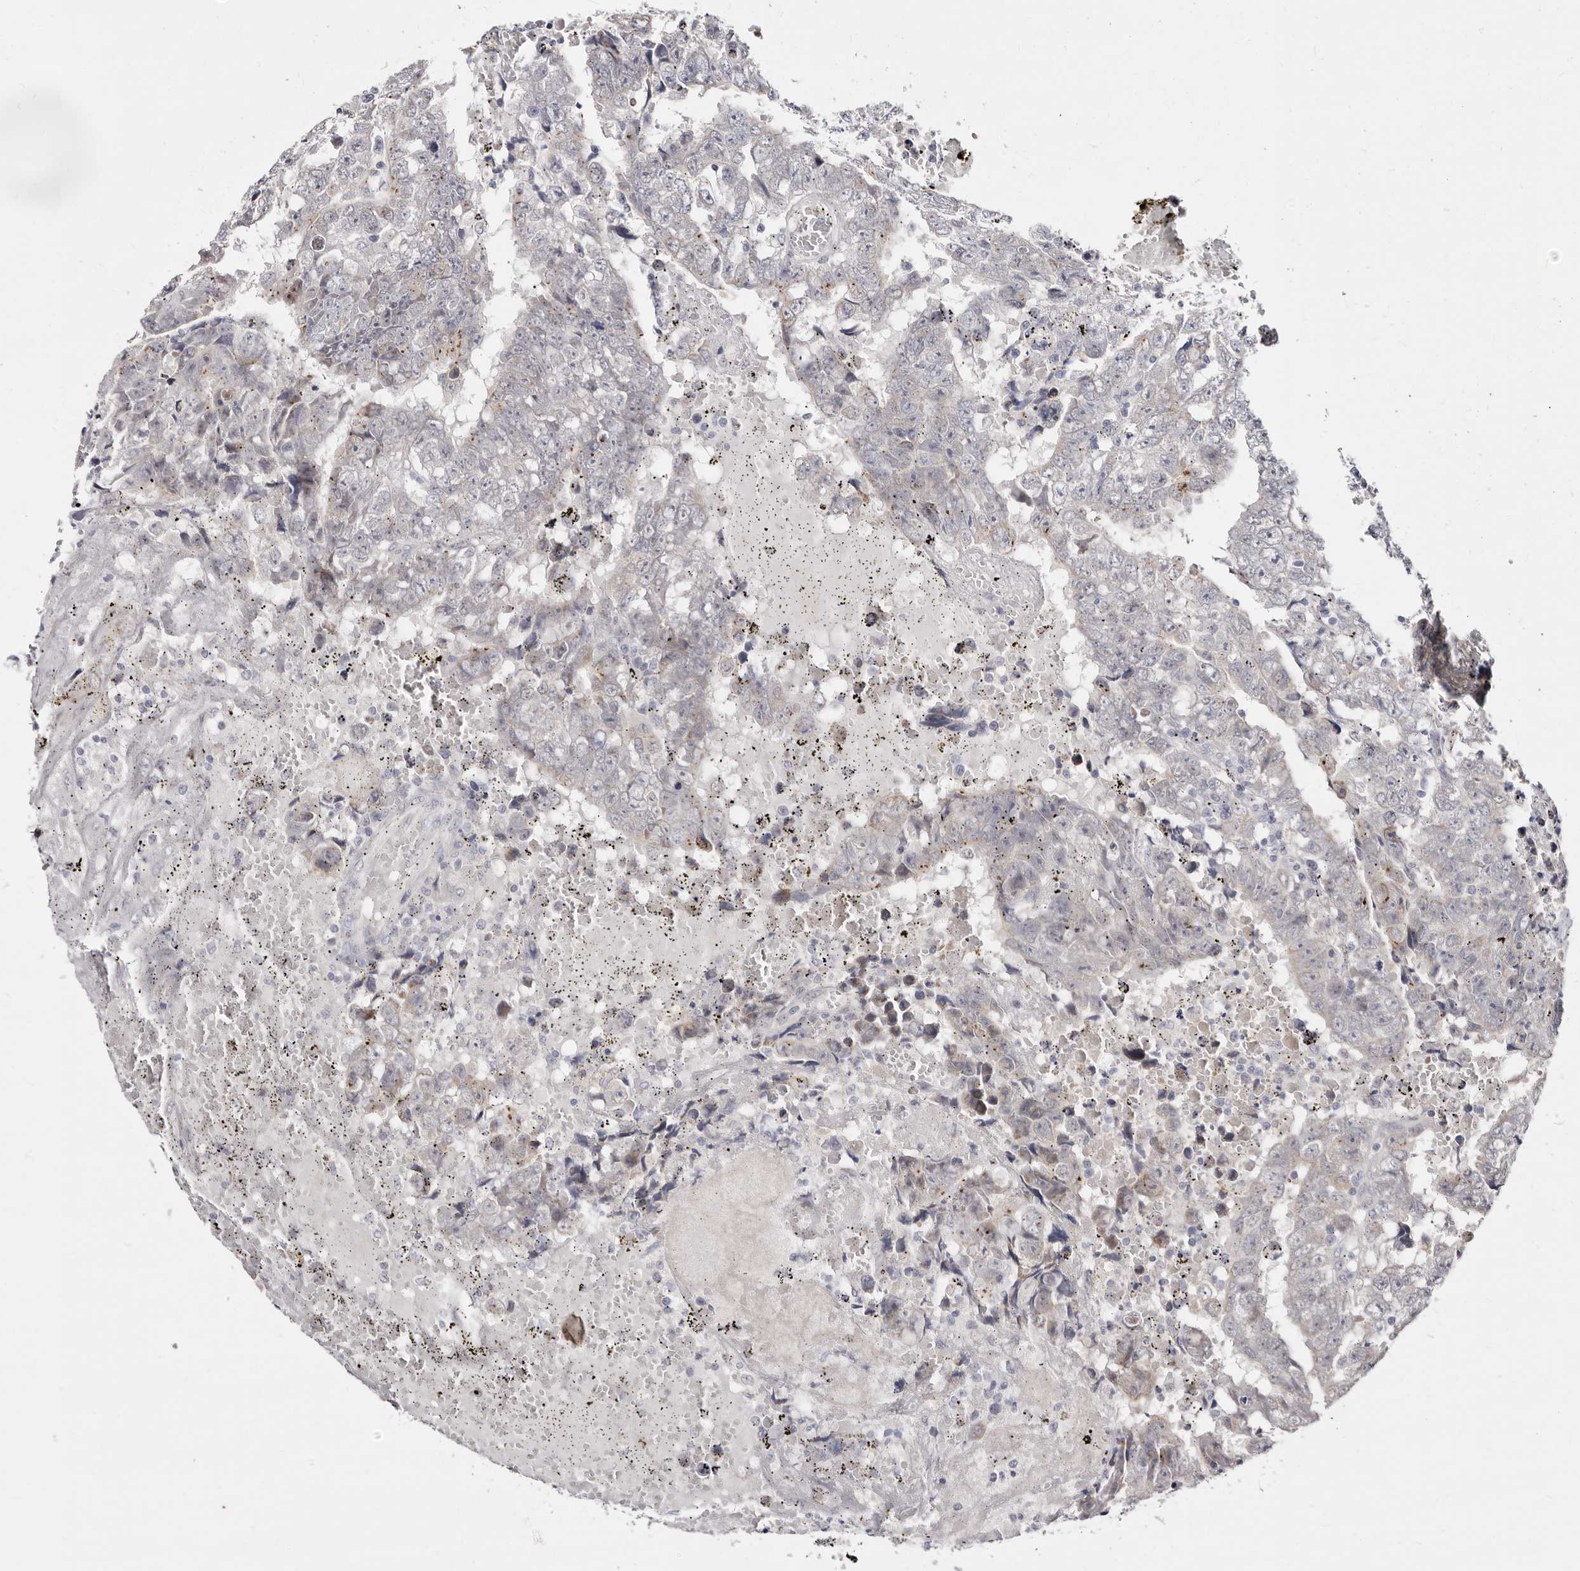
{"staining": {"intensity": "negative", "quantity": "none", "location": "none"}, "tissue": "testis cancer", "cell_type": "Tumor cells", "image_type": "cancer", "snomed": [{"axis": "morphology", "description": "Carcinoma, Embryonal, NOS"}, {"axis": "topography", "description": "Testis"}], "caption": "Tumor cells show no significant staining in testis cancer (embryonal carcinoma). Brightfield microscopy of immunohistochemistry stained with DAB (brown) and hematoxylin (blue), captured at high magnification.", "gene": "KLHL4", "patient": {"sex": "male", "age": 25}}